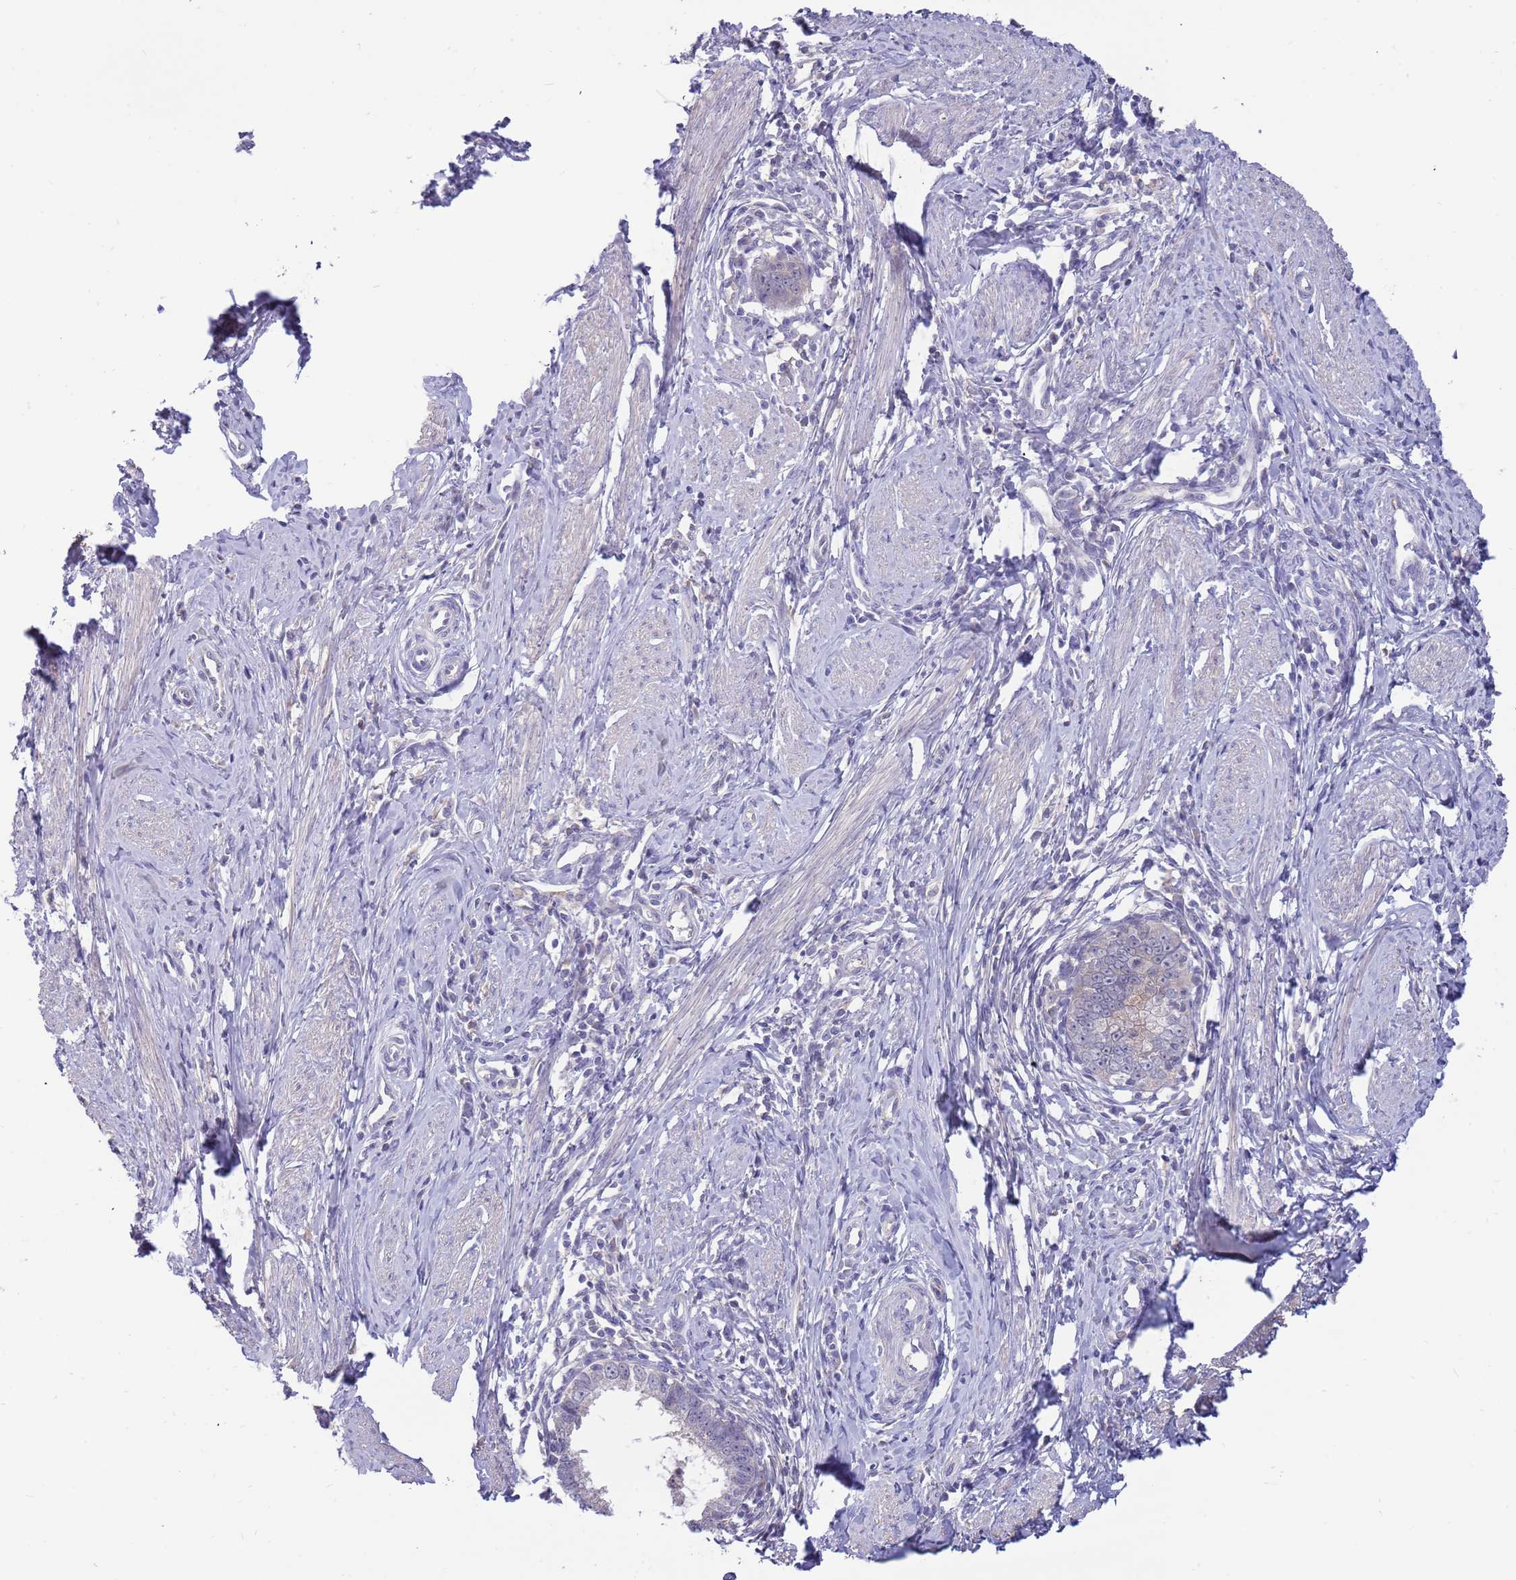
{"staining": {"intensity": "negative", "quantity": "none", "location": "none"}, "tissue": "cervical cancer", "cell_type": "Tumor cells", "image_type": "cancer", "snomed": [{"axis": "morphology", "description": "Adenocarcinoma, NOS"}, {"axis": "topography", "description": "Cervix"}], "caption": "Photomicrograph shows no significant protein positivity in tumor cells of adenocarcinoma (cervical). Nuclei are stained in blue.", "gene": "AP5S1", "patient": {"sex": "female", "age": 36}}